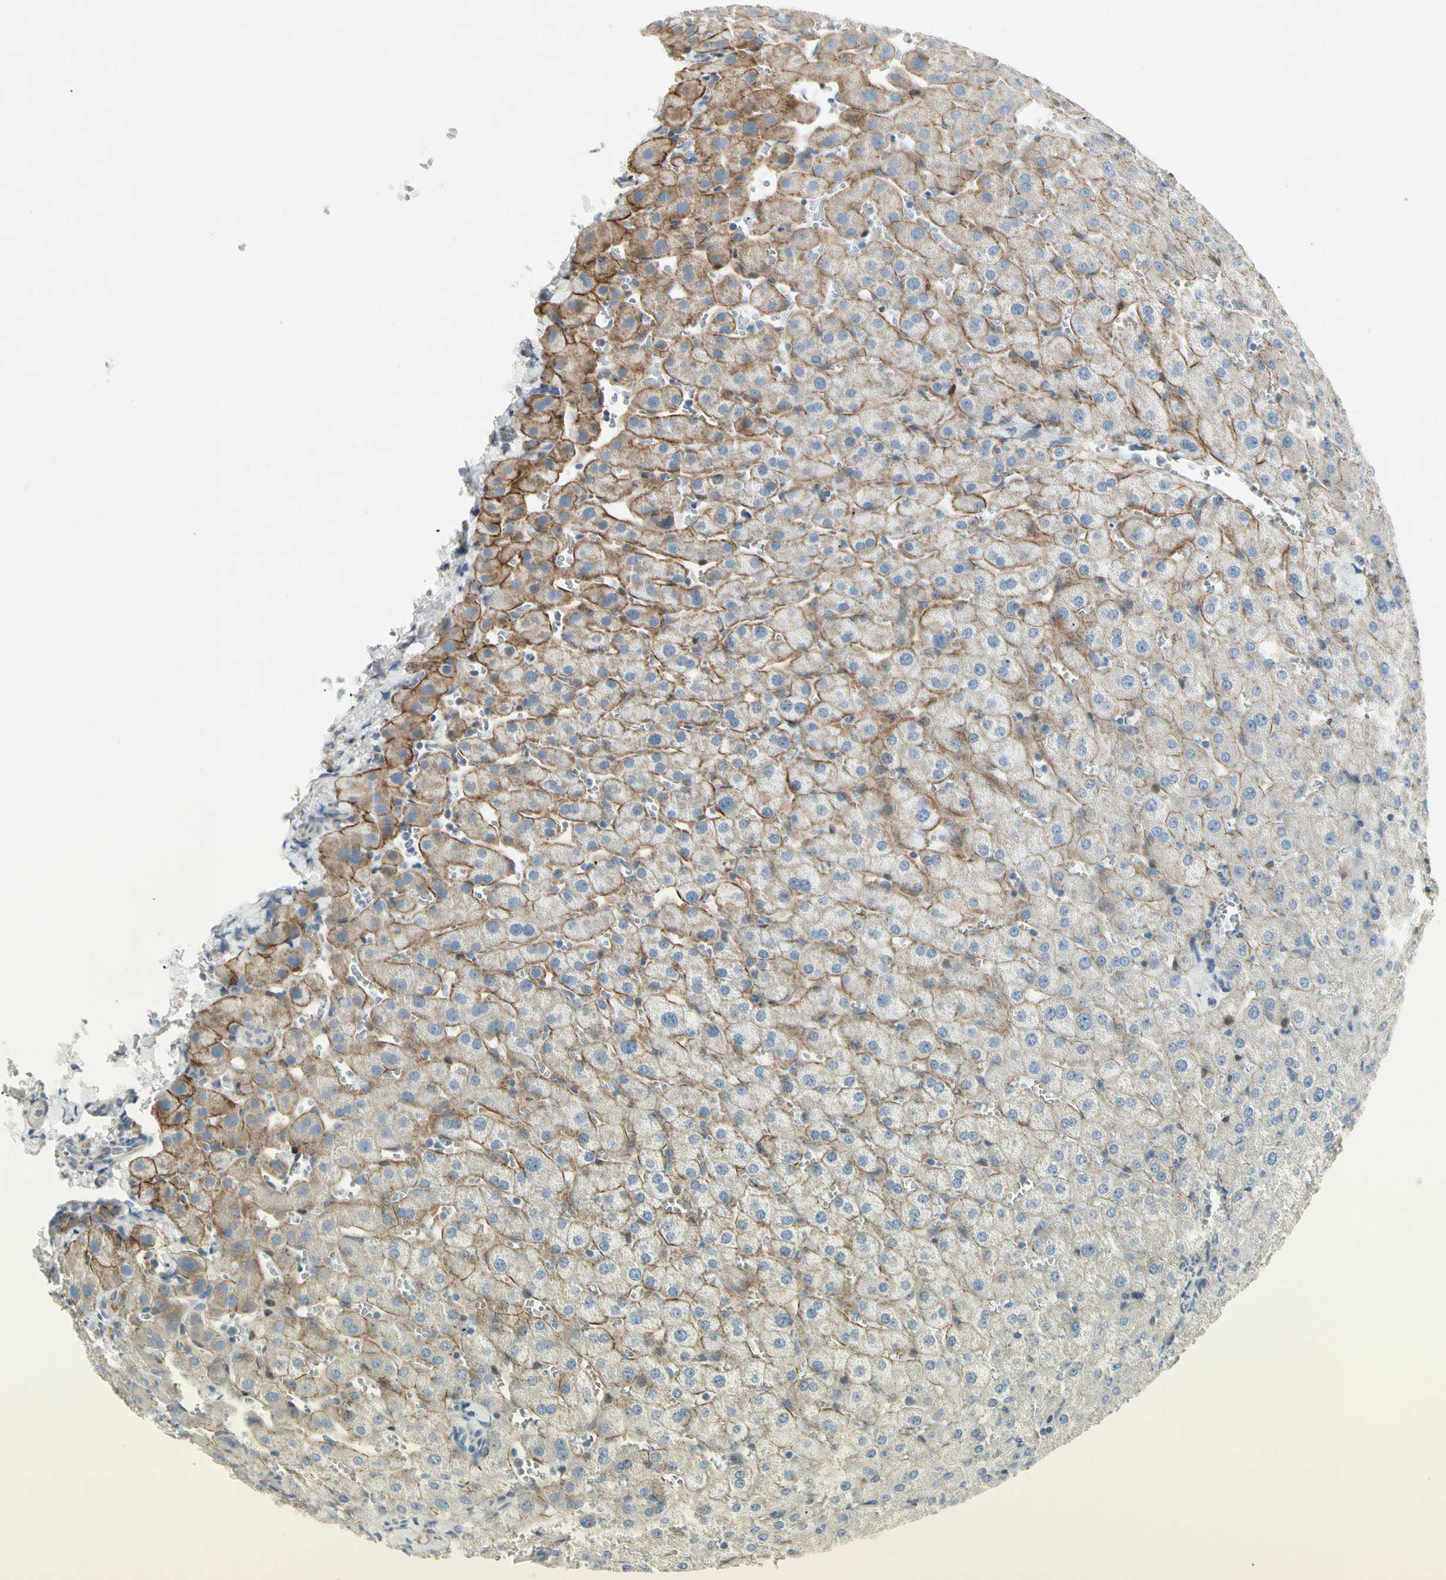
{"staining": {"intensity": "weak", "quantity": "25%-75%", "location": "cytoplasmic/membranous"}, "tissue": "liver", "cell_type": "Cholangiocytes", "image_type": "normal", "snomed": [{"axis": "morphology", "description": "Normal tissue, NOS"}, {"axis": "morphology", "description": "Fibrosis, NOS"}, {"axis": "topography", "description": "Liver"}], "caption": "Immunohistochemistry (DAB (3,3'-diaminobenzidine)) staining of benign human liver displays weak cytoplasmic/membranous protein staining in about 25%-75% of cholangiocytes. The staining is performed using DAB brown chromogen to label protein expression. The nuclei are counter-stained blue using hematoxylin.", "gene": "IL1R1", "patient": {"sex": "female", "age": 29}}